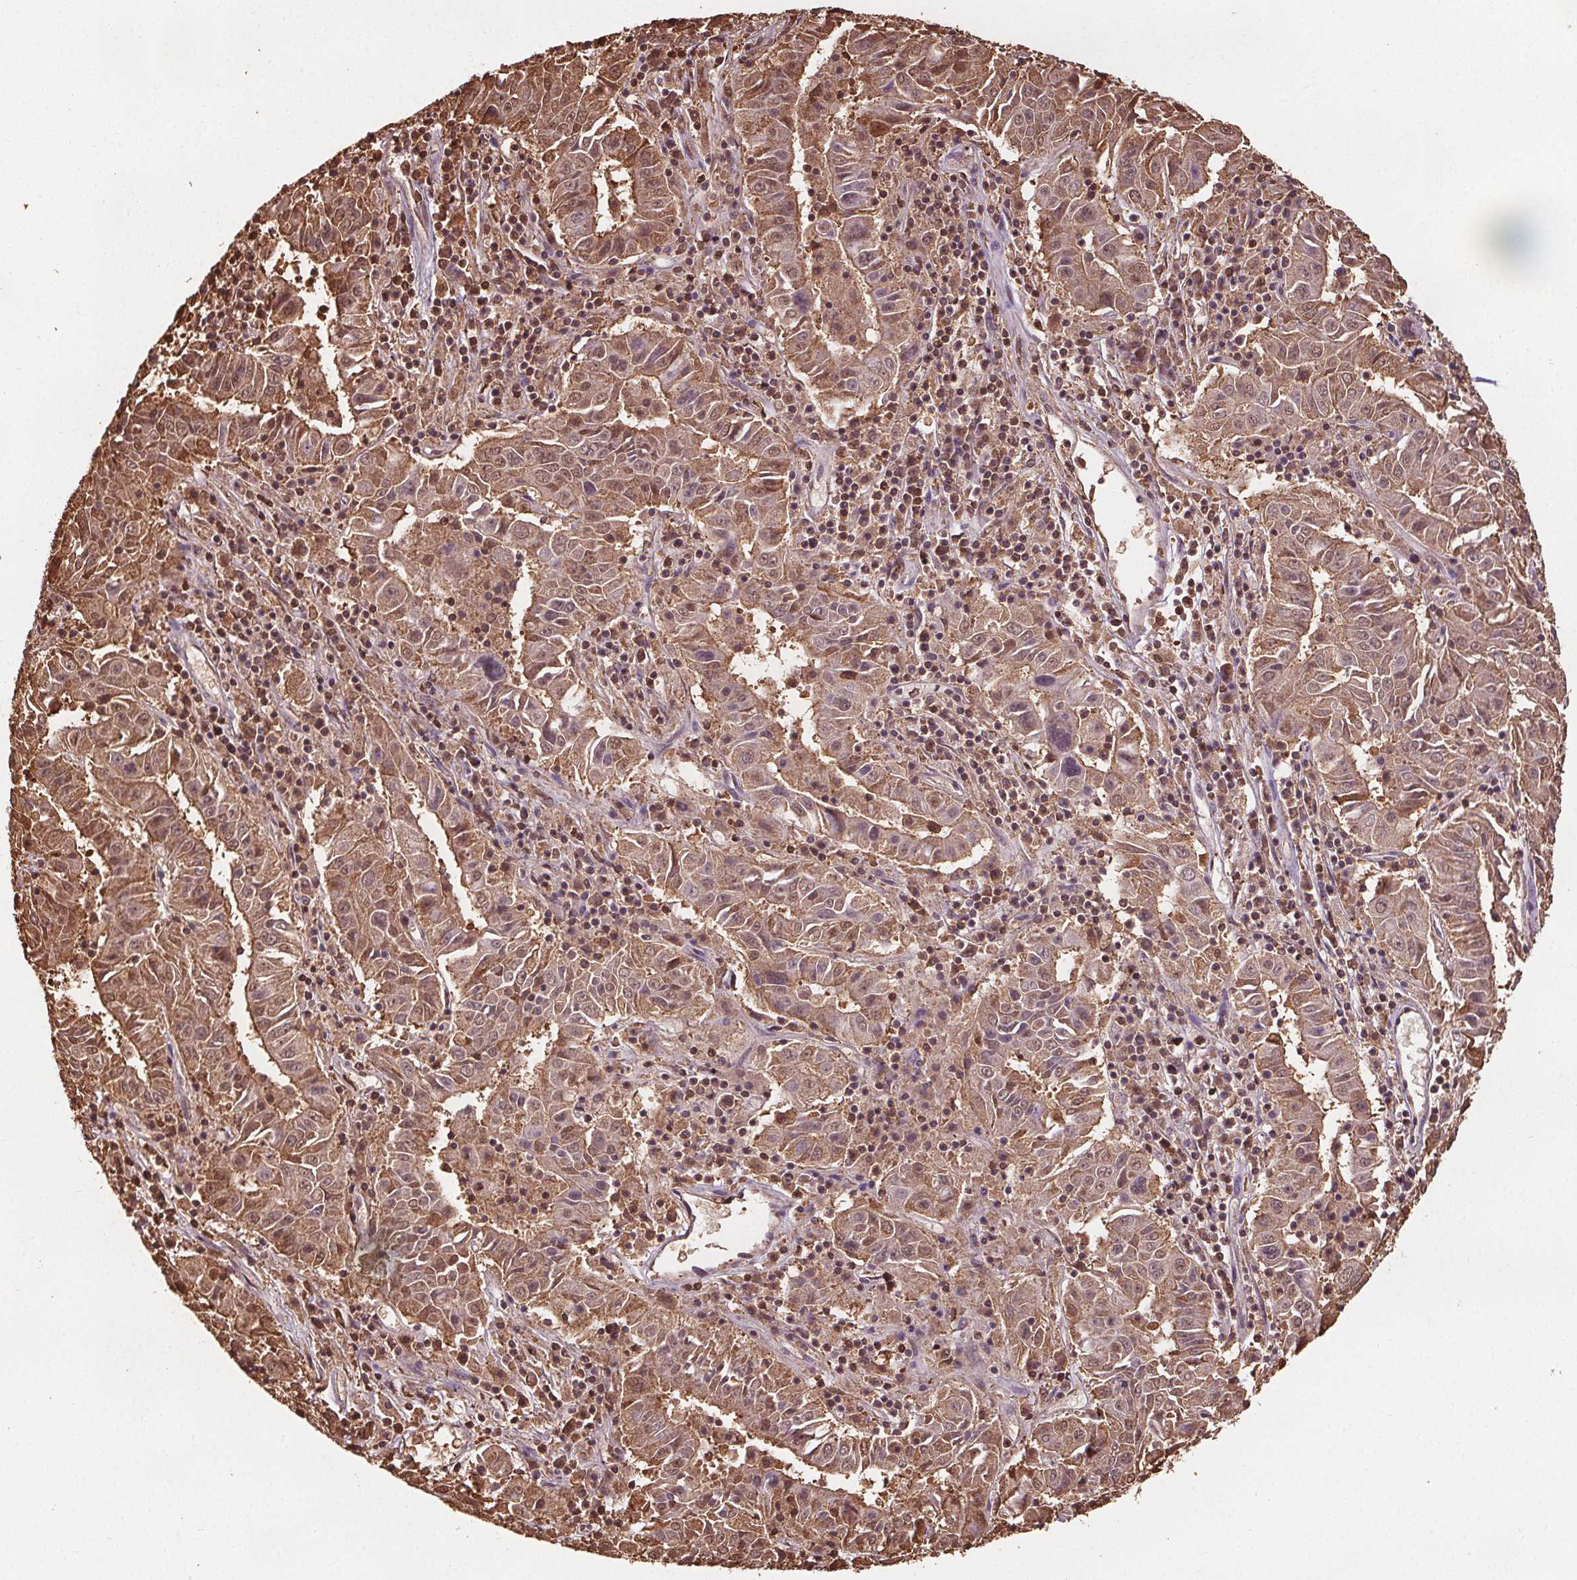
{"staining": {"intensity": "moderate", "quantity": ">75%", "location": "cytoplasmic/membranous,nuclear"}, "tissue": "pancreatic cancer", "cell_type": "Tumor cells", "image_type": "cancer", "snomed": [{"axis": "morphology", "description": "Adenocarcinoma, NOS"}, {"axis": "topography", "description": "Pancreas"}], "caption": "Pancreatic adenocarcinoma stained with DAB immunohistochemistry reveals medium levels of moderate cytoplasmic/membranous and nuclear staining in about >75% of tumor cells.", "gene": "ENO1", "patient": {"sex": "male", "age": 63}}